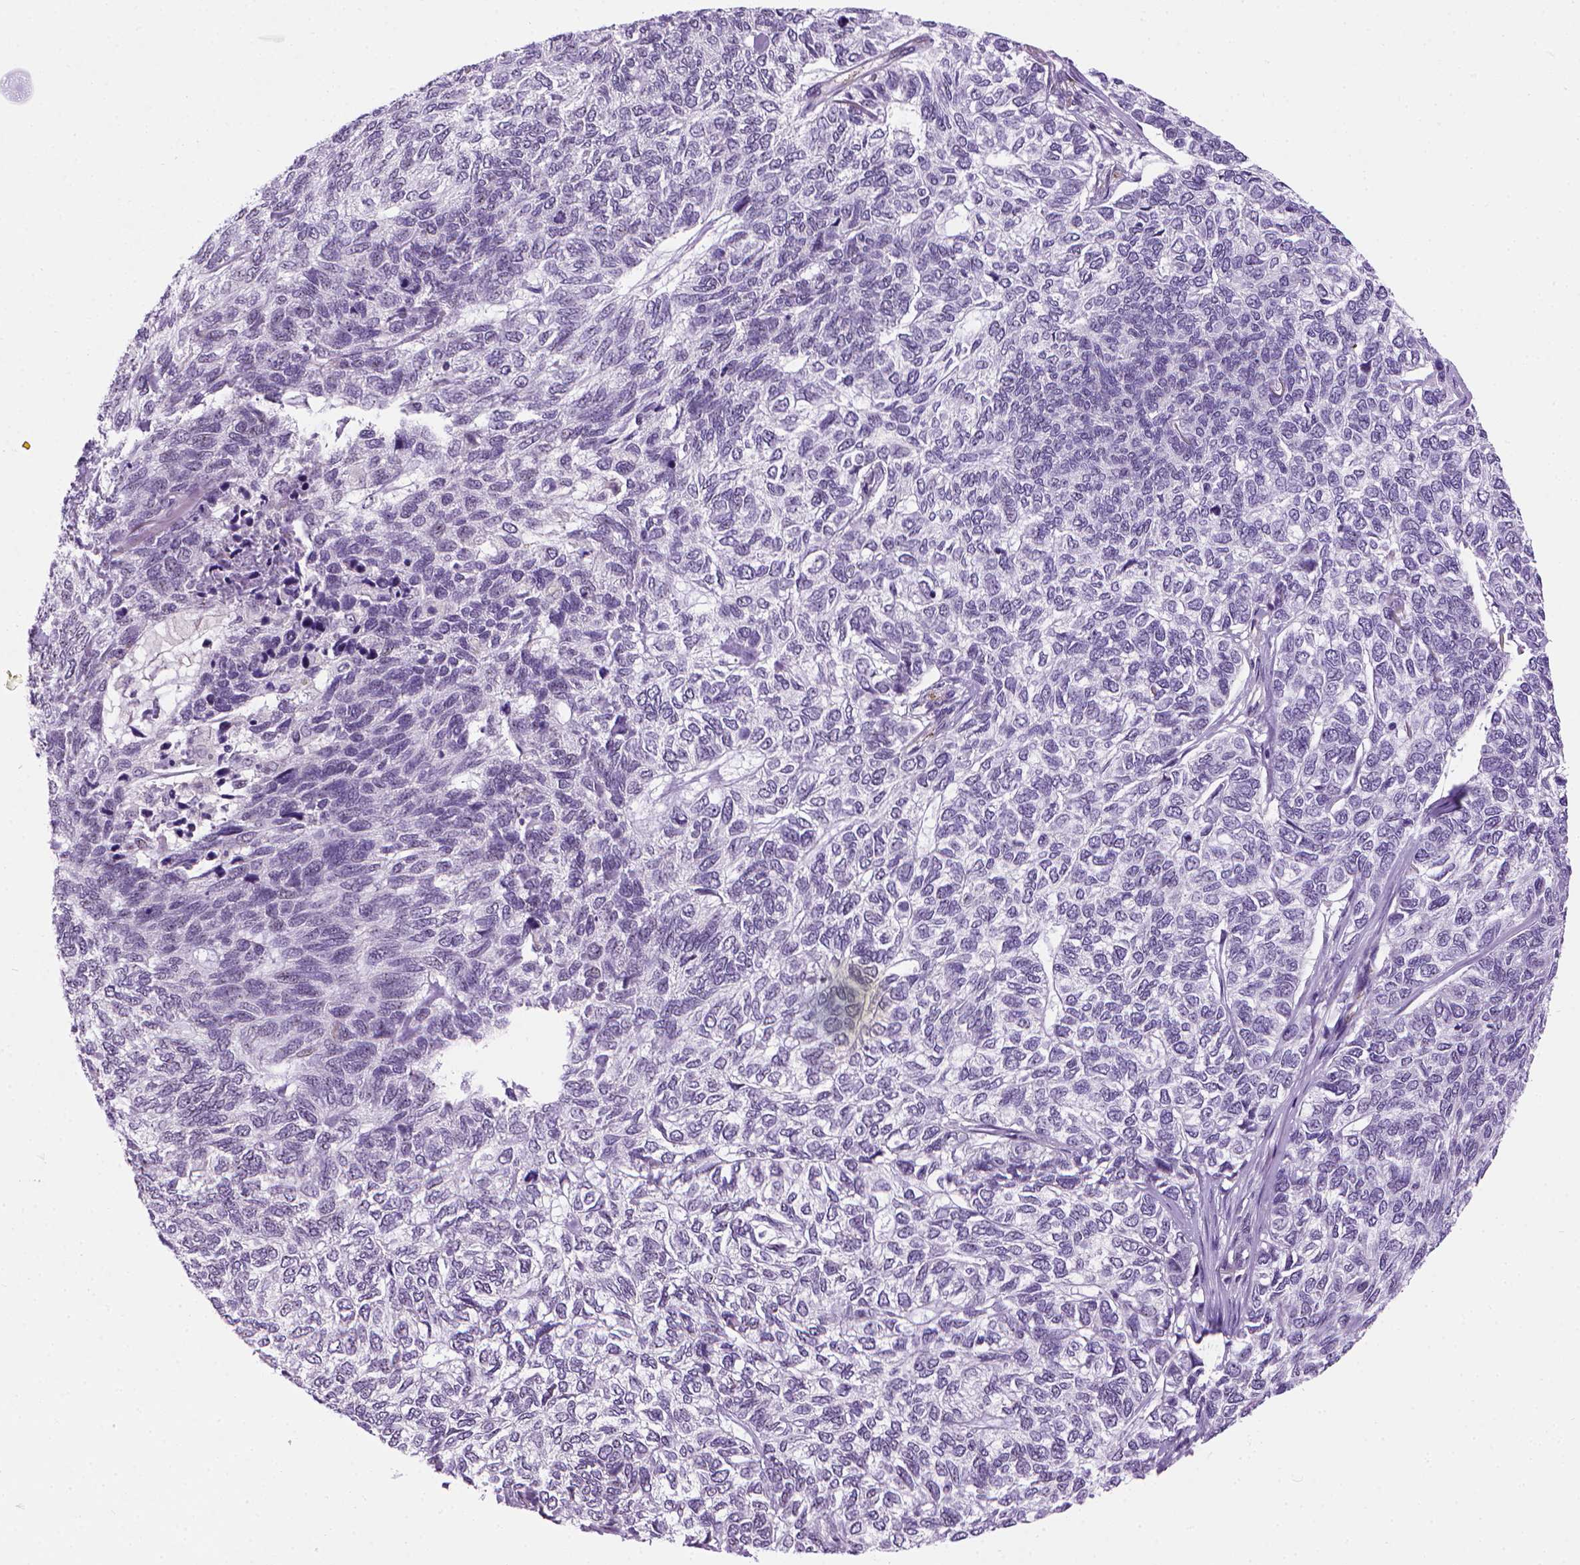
{"staining": {"intensity": "negative", "quantity": "none", "location": "none"}, "tissue": "skin cancer", "cell_type": "Tumor cells", "image_type": "cancer", "snomed": [{"axis": "morphology", "description": "Basal cell carcinoma"}, {"axis": "topography", "description": "Skin"}], "caption": "Immunohistochemistry (IHC) of skin cancer shows no staining in tumor cells. (Stains: DAB (3,3'-diaminobenzidine) immunohistochemistry with hematoxylin counter stain, Microscopy: brightfield microscopy at high magnification).", "gene": "VWF", "patient": {"sex": "female", "age": 65}}